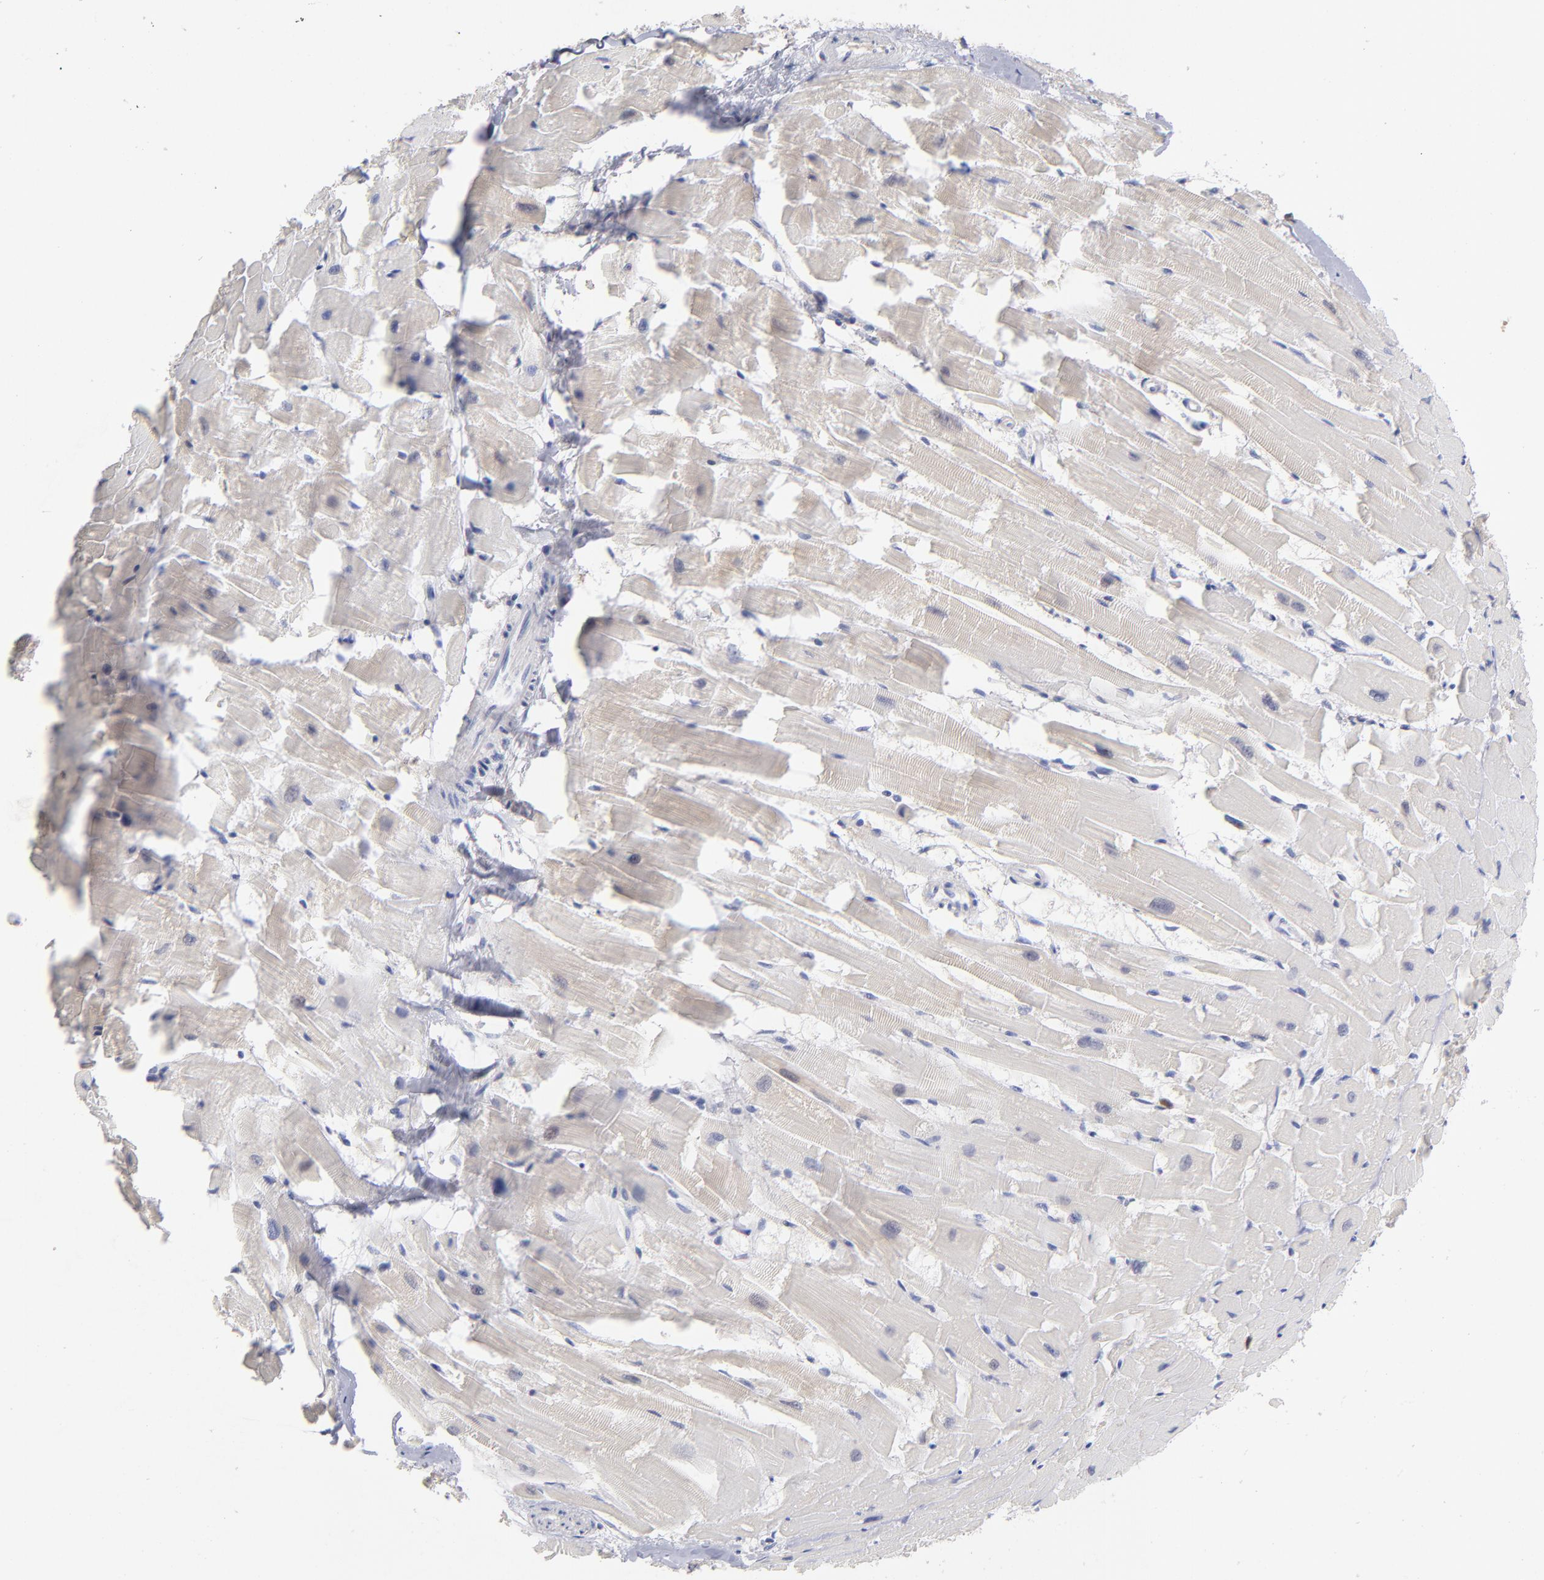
{"staining": {"intensity": "weak", "quantity": "25%-75%", "location": "cytoplasmic/membranous"}, "tissue": "heart muscle", "cell_type": "Cardiomyocytes", "image_type": "normal", "snomed": [{"axis": "morphology", "description": "Normal tissue, NOS"}, {"axis": "topography", "description": "Heart"}], "caption": "Immunohistochemical staining of benign human heart muscle shows 25%-75% levels of weak cytoplasmic/membranous protein positivity in about 25%-75% of cardiomyocytes.", "gene": "HP", "patient": {"sex": "female", "age": 19}}